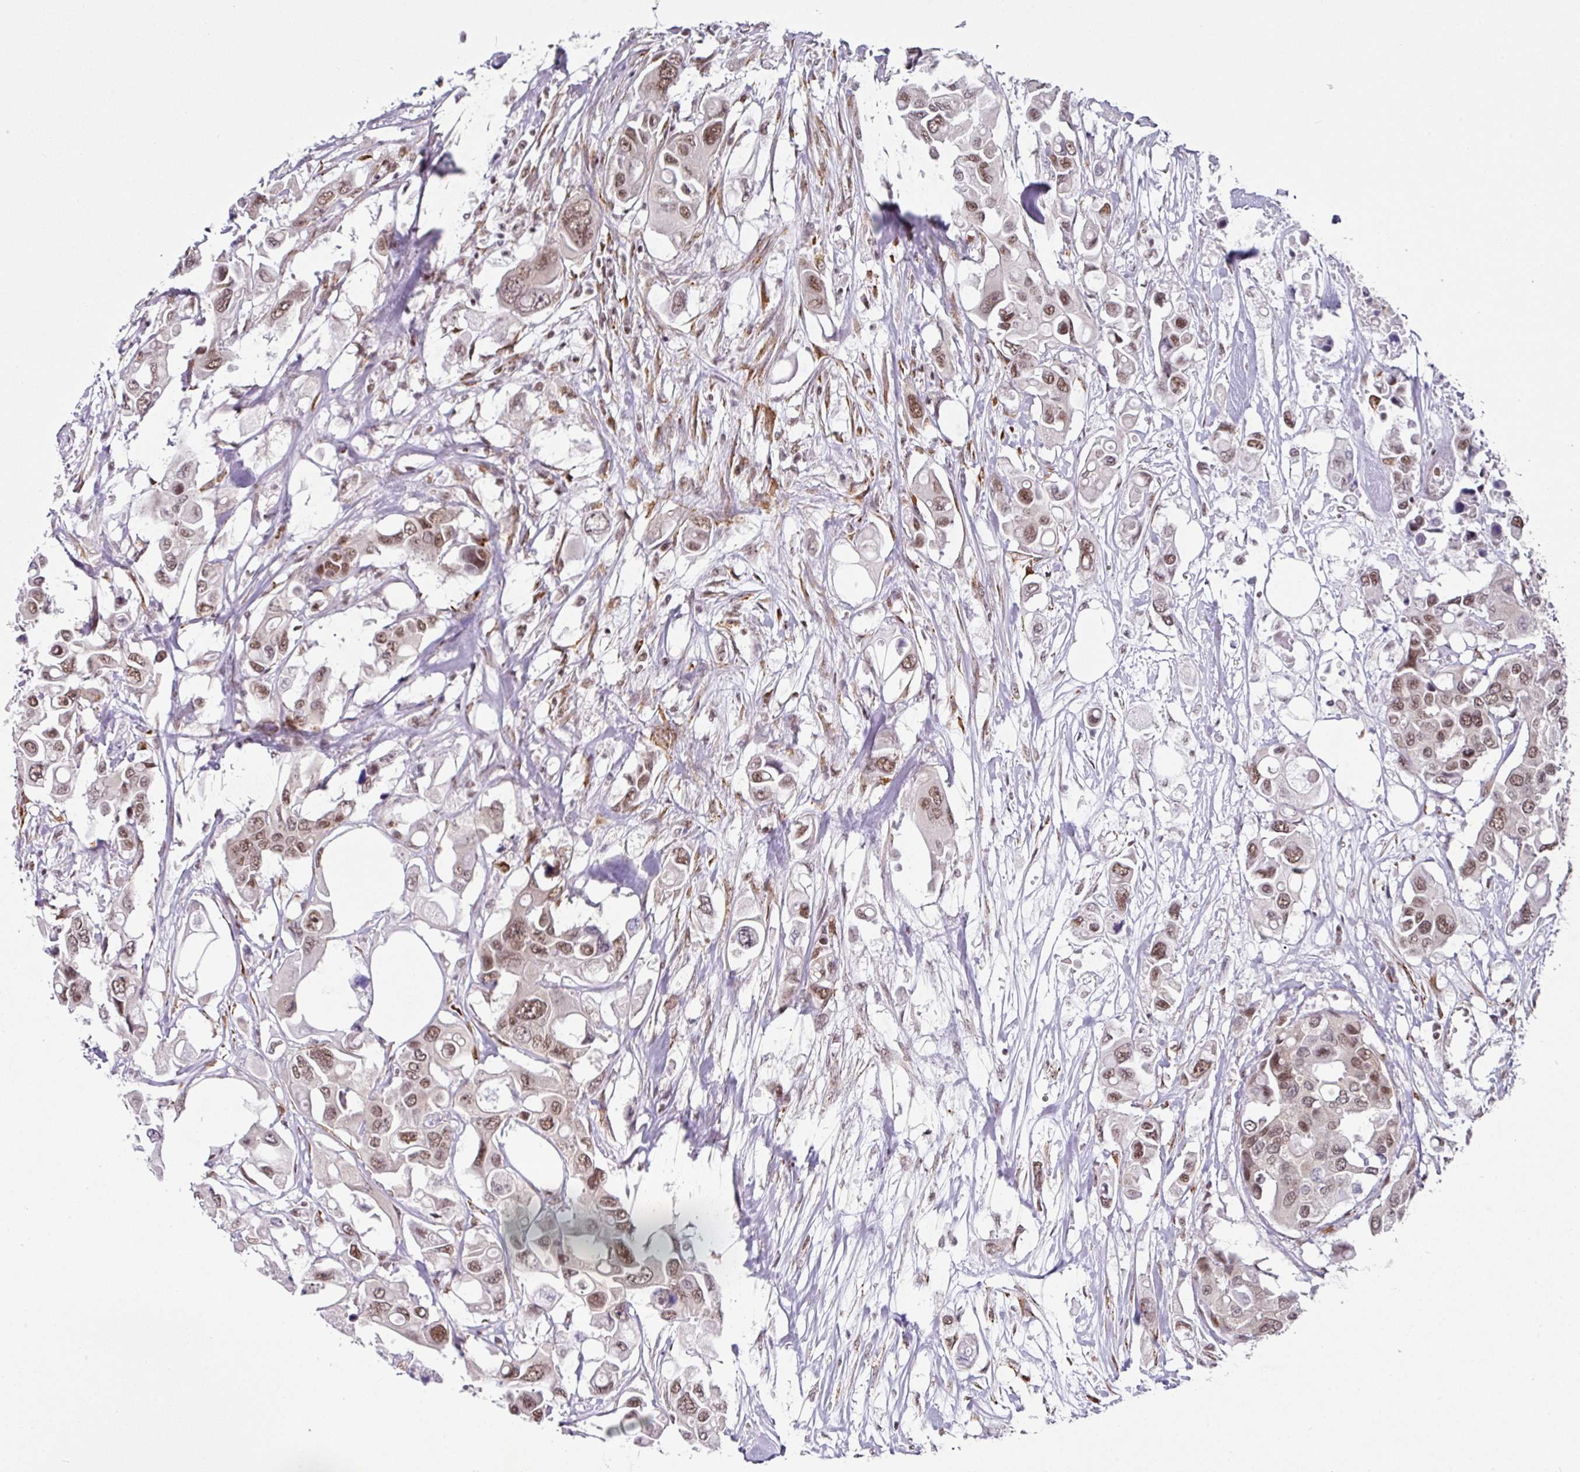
{"staining": {"intensity": "moderate", "quantity": ">75%", "location": "nuclear"}, "tissue": "colorectal cancer", "cell_type": "Tumor cells", "image_type": "cancer", "snomed": [{"axis": "morphology", "description": "Adenocarcinoma, NOS"}, {"axis": "topography", "description": "Colon"}], "caption": "High-magnification brightfield microscopy of colorectal adenocarcinoma stained with DAB (3,3'-diaminobenzidine) (brown) and counterstained with hematoxylin (blue). tumor cells exhibit moderate nuclear expression is present in approximately>75% of cells.", "gene": "NFYA", "patient": {"sex": "male", "age": 77}}